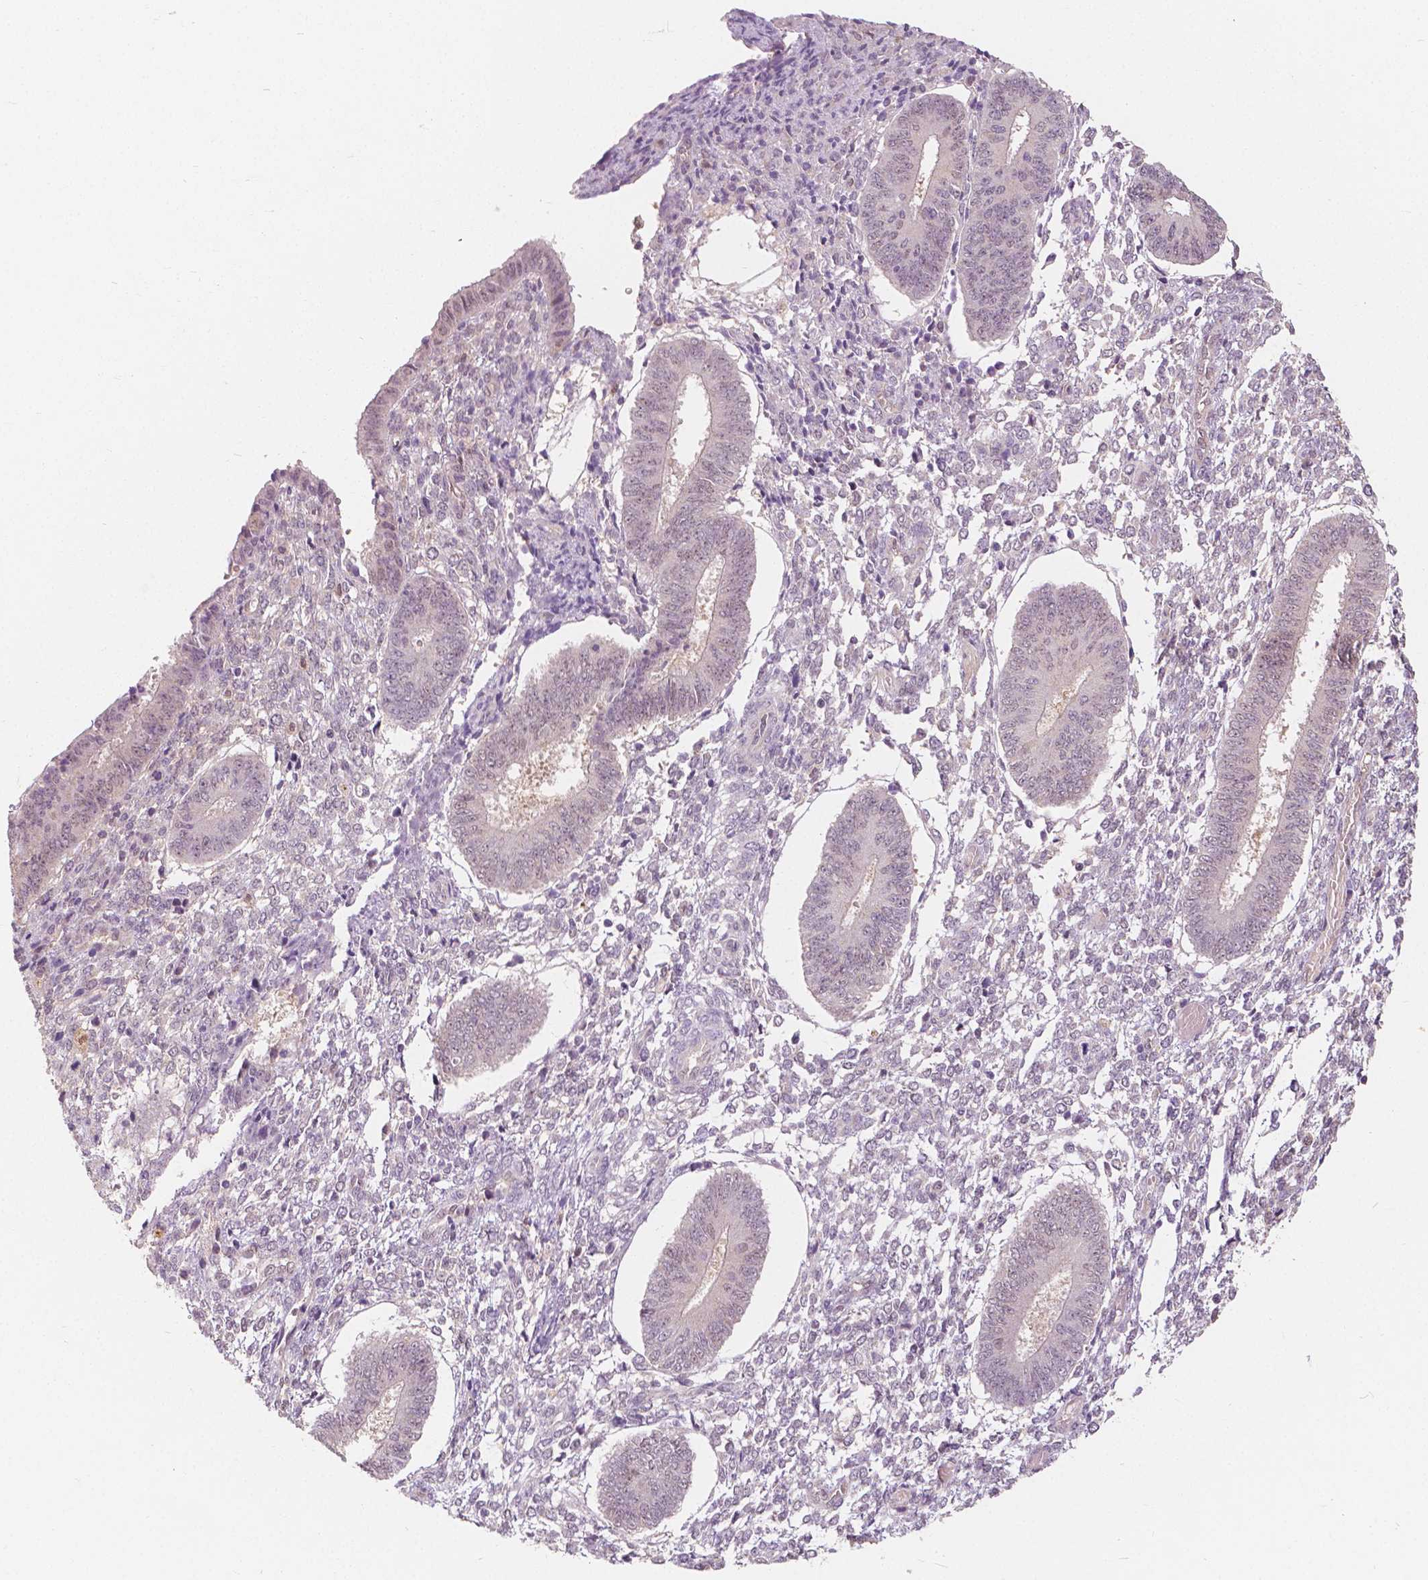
{"staining": {"intensity": "negative", "quantity": "none", "location": "none"}, "tissue": "endometrium", "cell_type": "Cells in endometrial stroma", "image_type": "normal", "snomed": [{"axis": "morphology", "description": "Normal tissue, NOS"}, {"axis": "topography", "description": "Endometrium"}], "caption": "Cells in endometrial stroma show no significant expression in normal endometrium. The staining is performed using DAB (3,3'-diaminobenzidine) brown chromogen with nuclei counter-stained in using hematoxylin.", "gene": "NAPRT", "patient": {"sex": "female", "age": 42}}